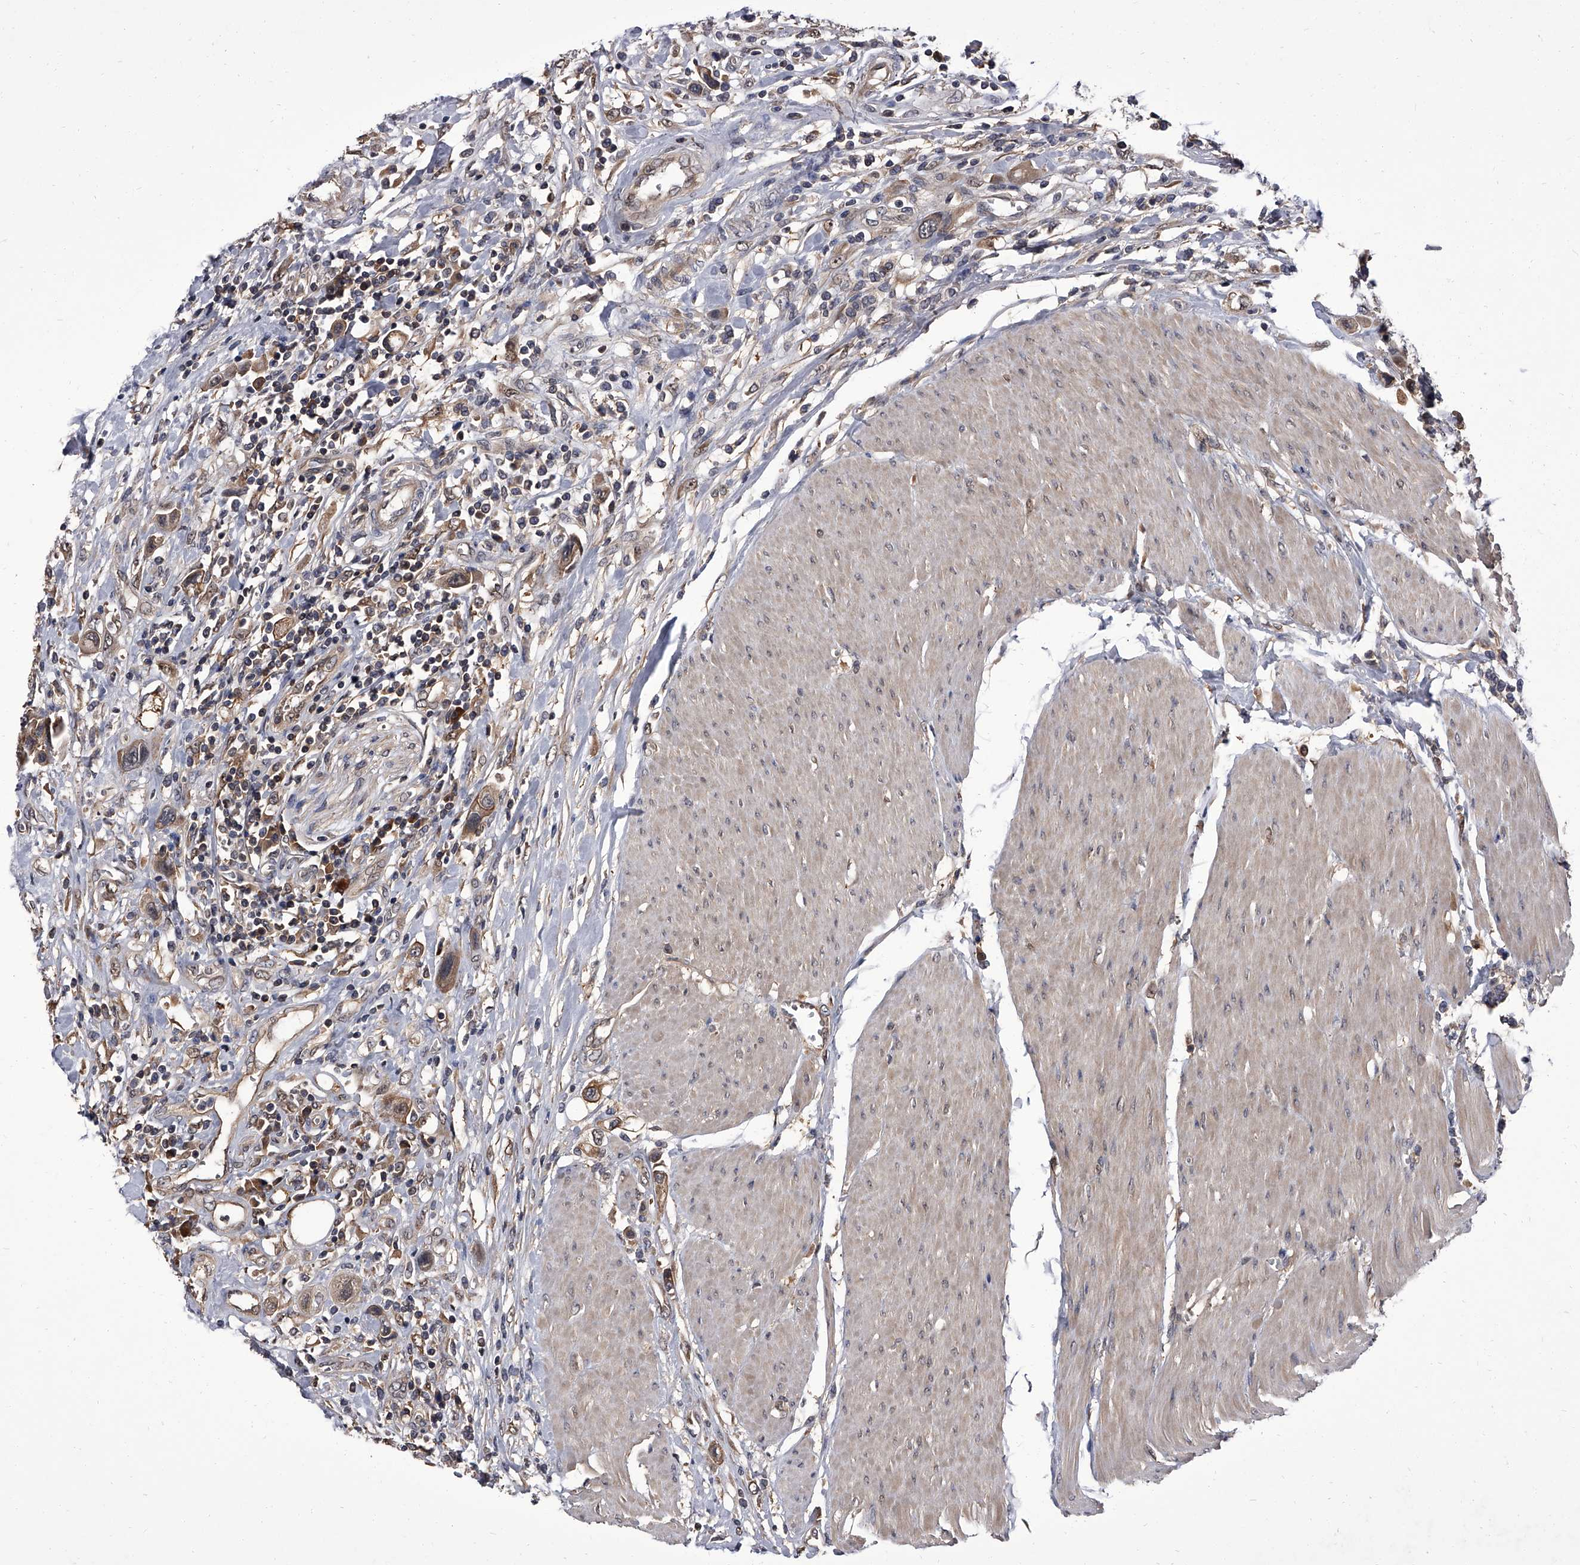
{"staining": {"intensity": "weak", "quantity": ">75%", "location": "cytoplasmic/membranous"}, "tissue": "urothelial cancer", "cell_type": "Tumor cells", "image_type": "cancer", "snomed": [{"axis": "morphology", "description": "Urothelial carcinoma, High grade"}, {"axis": "topography", "description": "Urinary bladder"}], "caption": "Urothelial cancer stained with immunohistochemistry (IHC) demonstrates weak cytoplasmic/membranous positivity in about >75% of tumor cells. Immunohistochemistry (ihc) stains the protein in brown and the nuclei are stained blue.", "gene": "SLC18B1", "patient": {"sex": "male", "age": 50}}